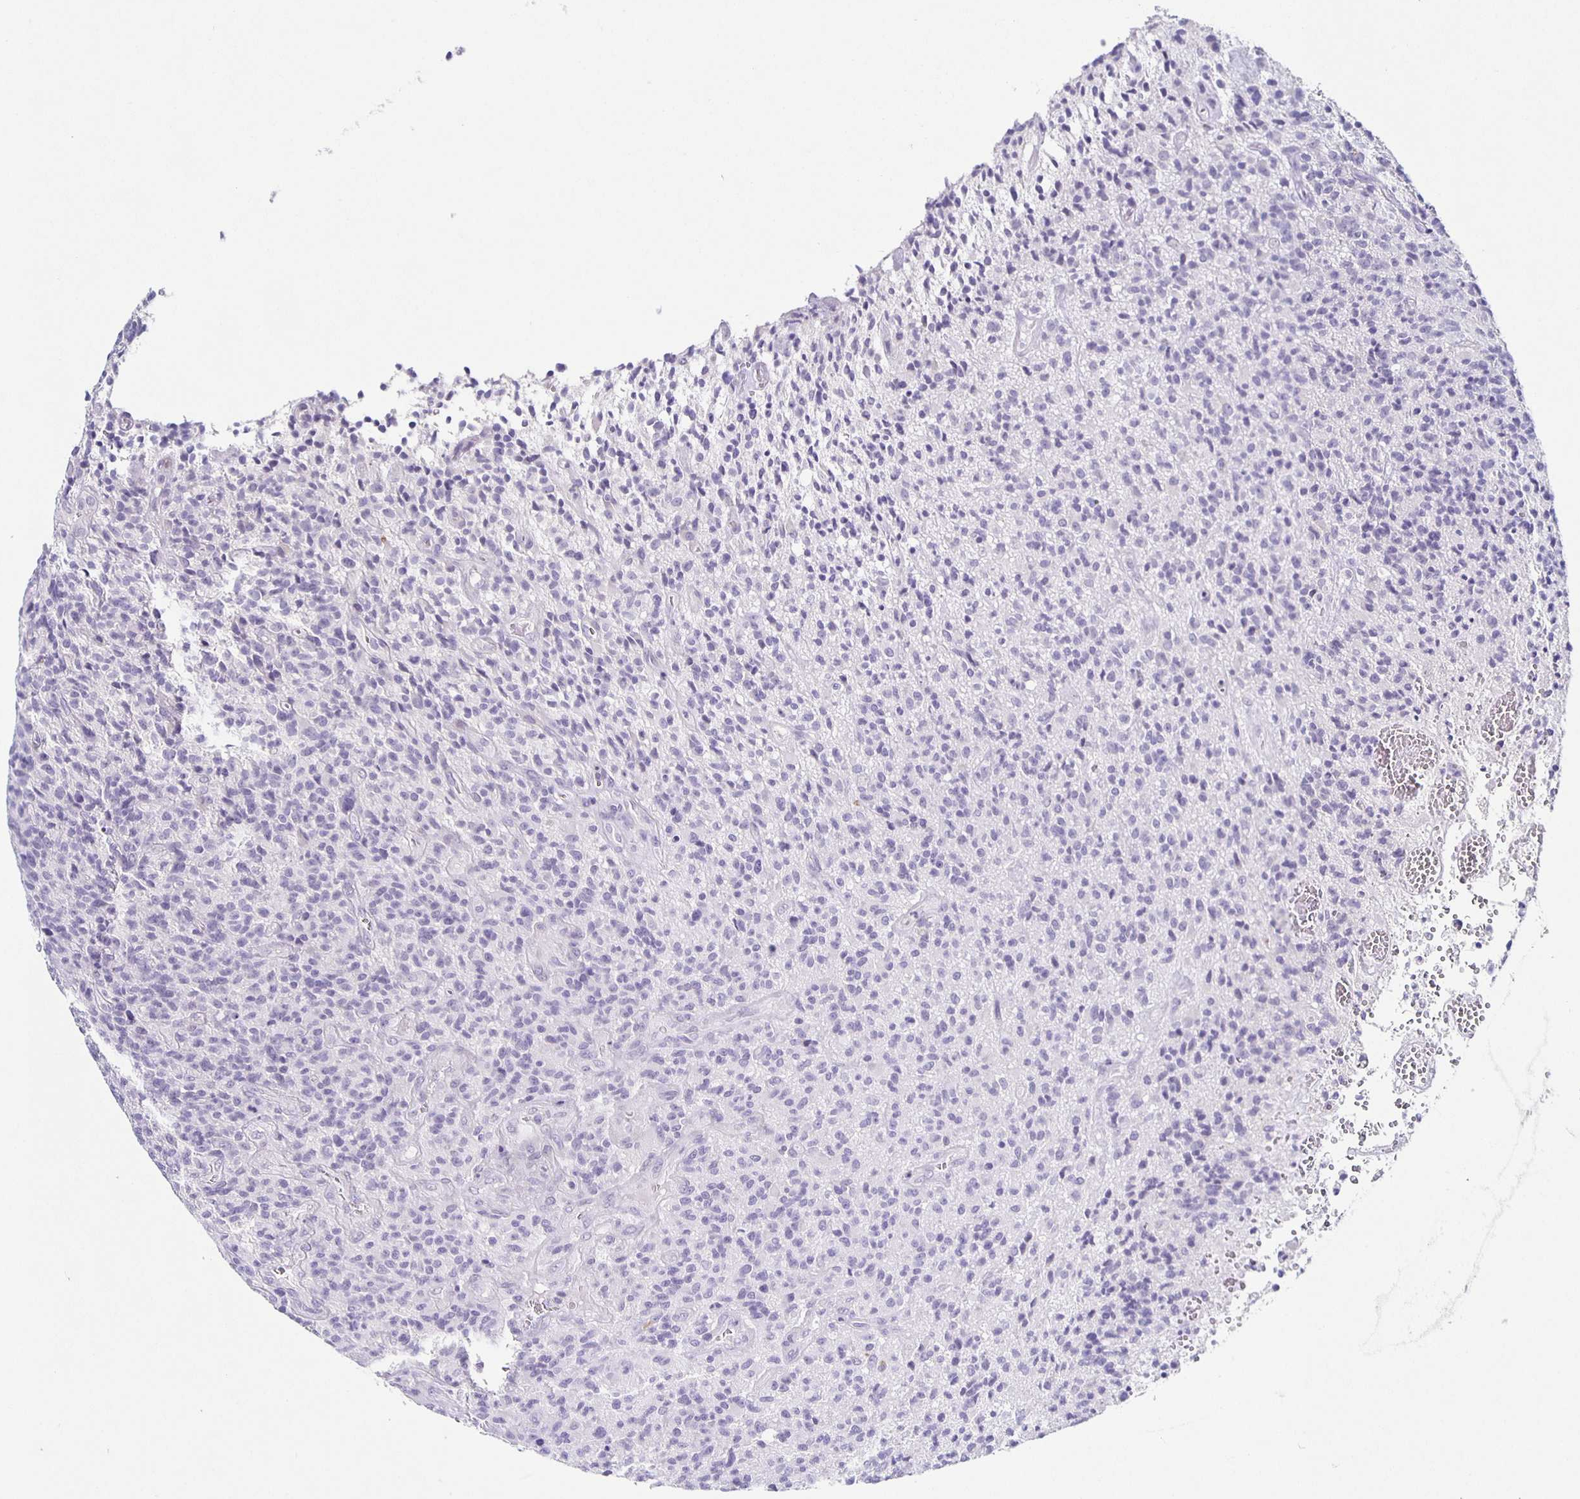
{"staining": {"intensity": "negative", "quantity": "none", "location": "none"}, "tissue": "glioma", "cell_type": "Tumor cells", "image_type": "cancer", "snomed": [{"axis": "morphology", "description": "Glioma, malignant, High grade"}, {"axis": "topography", "description": "Brain"}], "caption": "High magnification brightfield microscopy of malignant glioma (high-grade) stained with DAB (brown) and counterstained with hematoxylin (blue): tumor cells show no significant positivity.", "gene": "CARNS1", "patient": {"sex": "male", "age": 76}}